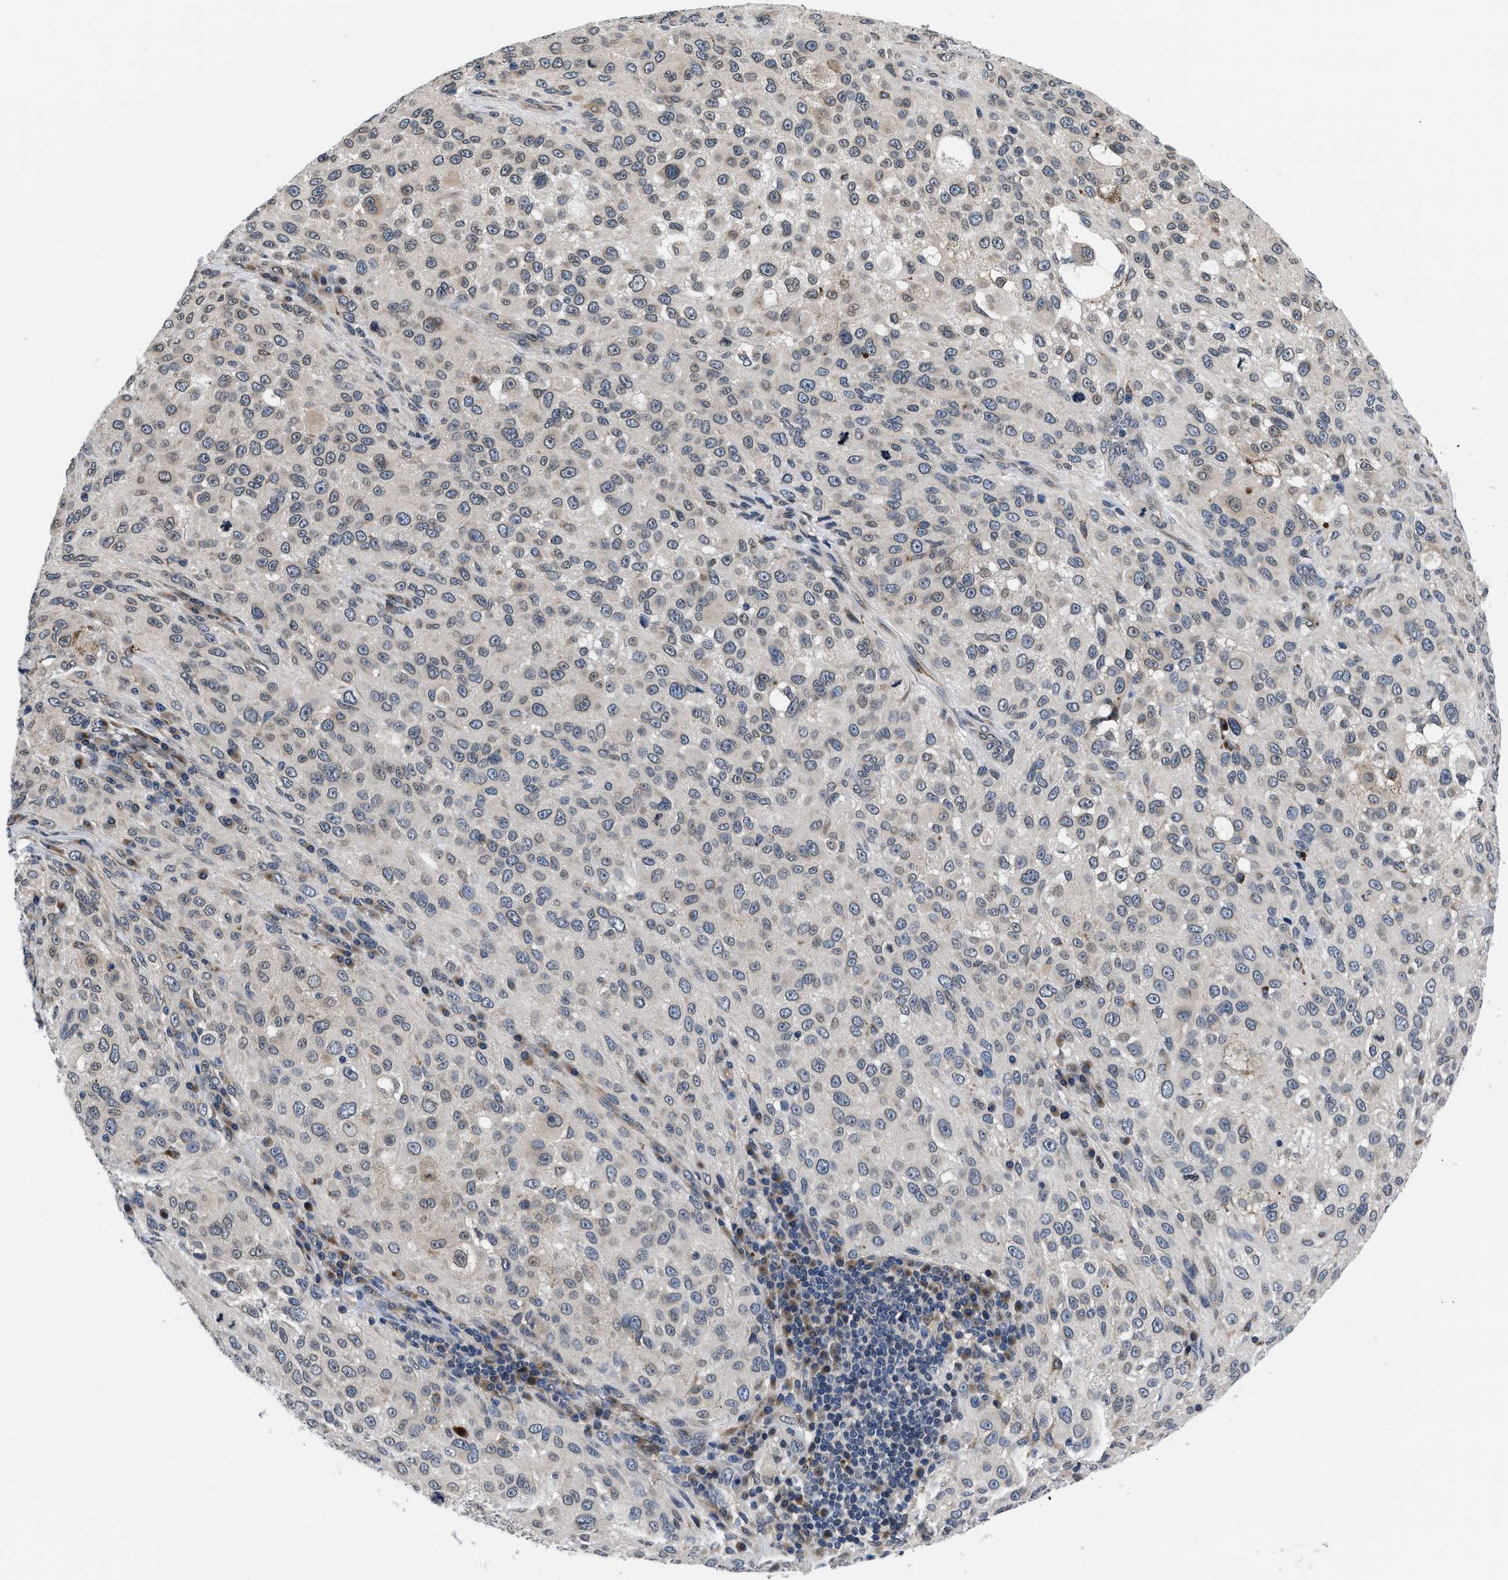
{"staining": {"intensity": "weak", "quantity": "<25%", "location": "cytoplasmic/membranous,nuclear"}, "tissue": "melanoma", "cell_type": "Tumor cells", "image_type": "cancer", "snomed": [{"axis": "morphology", "description": "Necrosis, NOS"}, {"axis": "morphology", "description": "Malignant melanoma, NOS"}, {"axis": "topography", "description": "Skin"}], "caption": "The photomicrograph shows no staining of tumor cells in malignant melanoma. (DAB (3,3'-diaminobenzidine) IHC, high magnification).", "gene": "SNX10", "patient": {"sex": "female", "age": 87}}